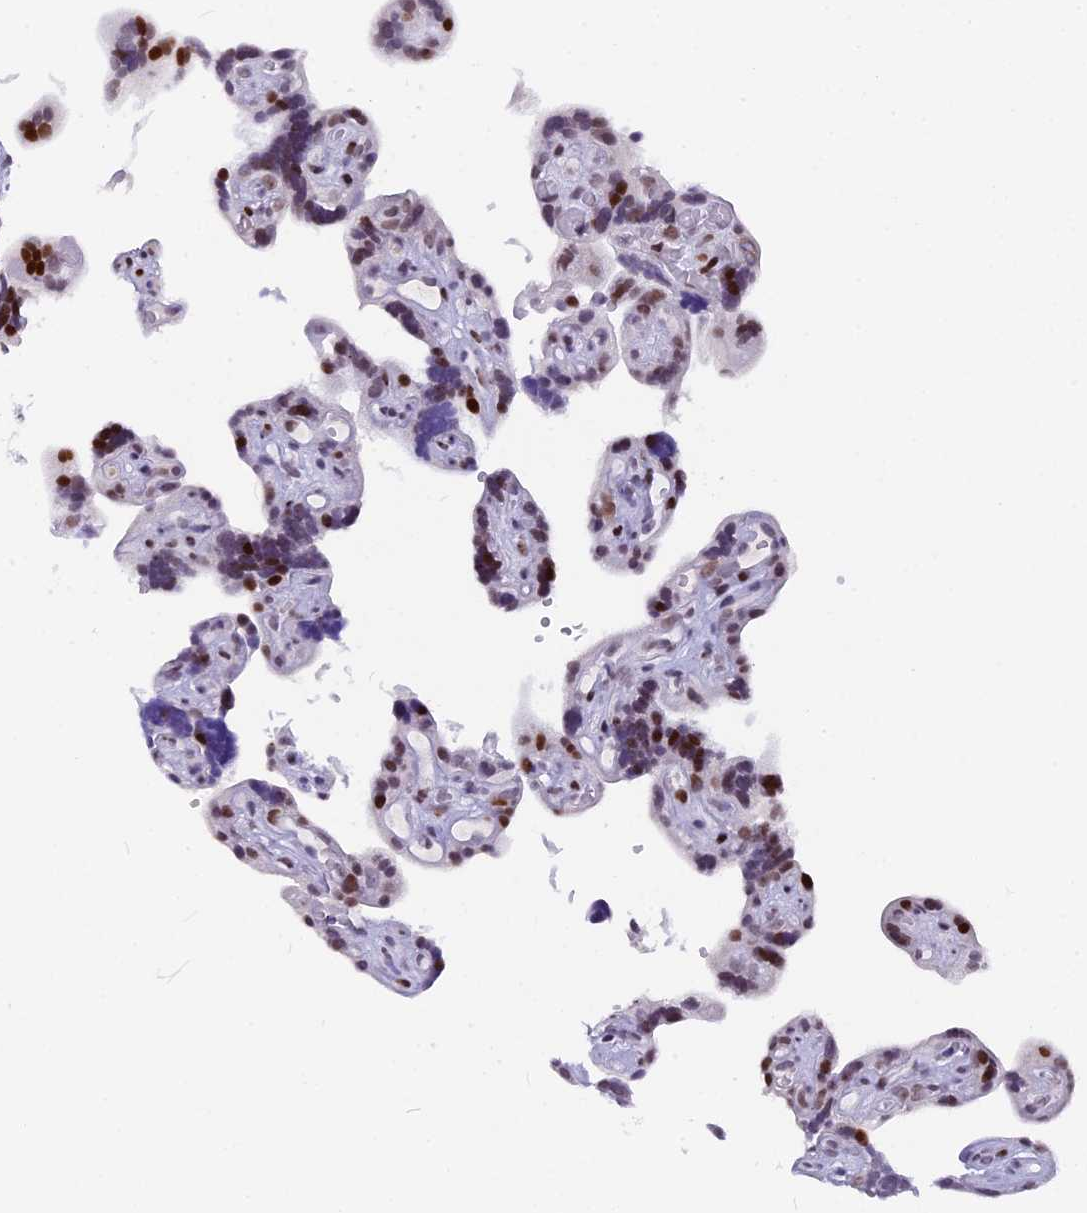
{"staining": {"intensity": "moderate", "quantity": ">75%", "location": "nuclear"}, "tissue": "placenta", "cell_type": "Decidual cells", "image_type": "normal", "snomed": [{"axis": "morphology", "description": "Normal tissue, NOS"}, {"axis": "topography", "description": "Placenta"}], "caption": "IHC of normal placenta demonstrates medium levels of moderate nuclear staining in about >75% of decidual cells. IHC stains the protein in brown and the nuclei are stained blue.", "gene": "NSA2", "patient": {"sex": "female", "age": 30}}